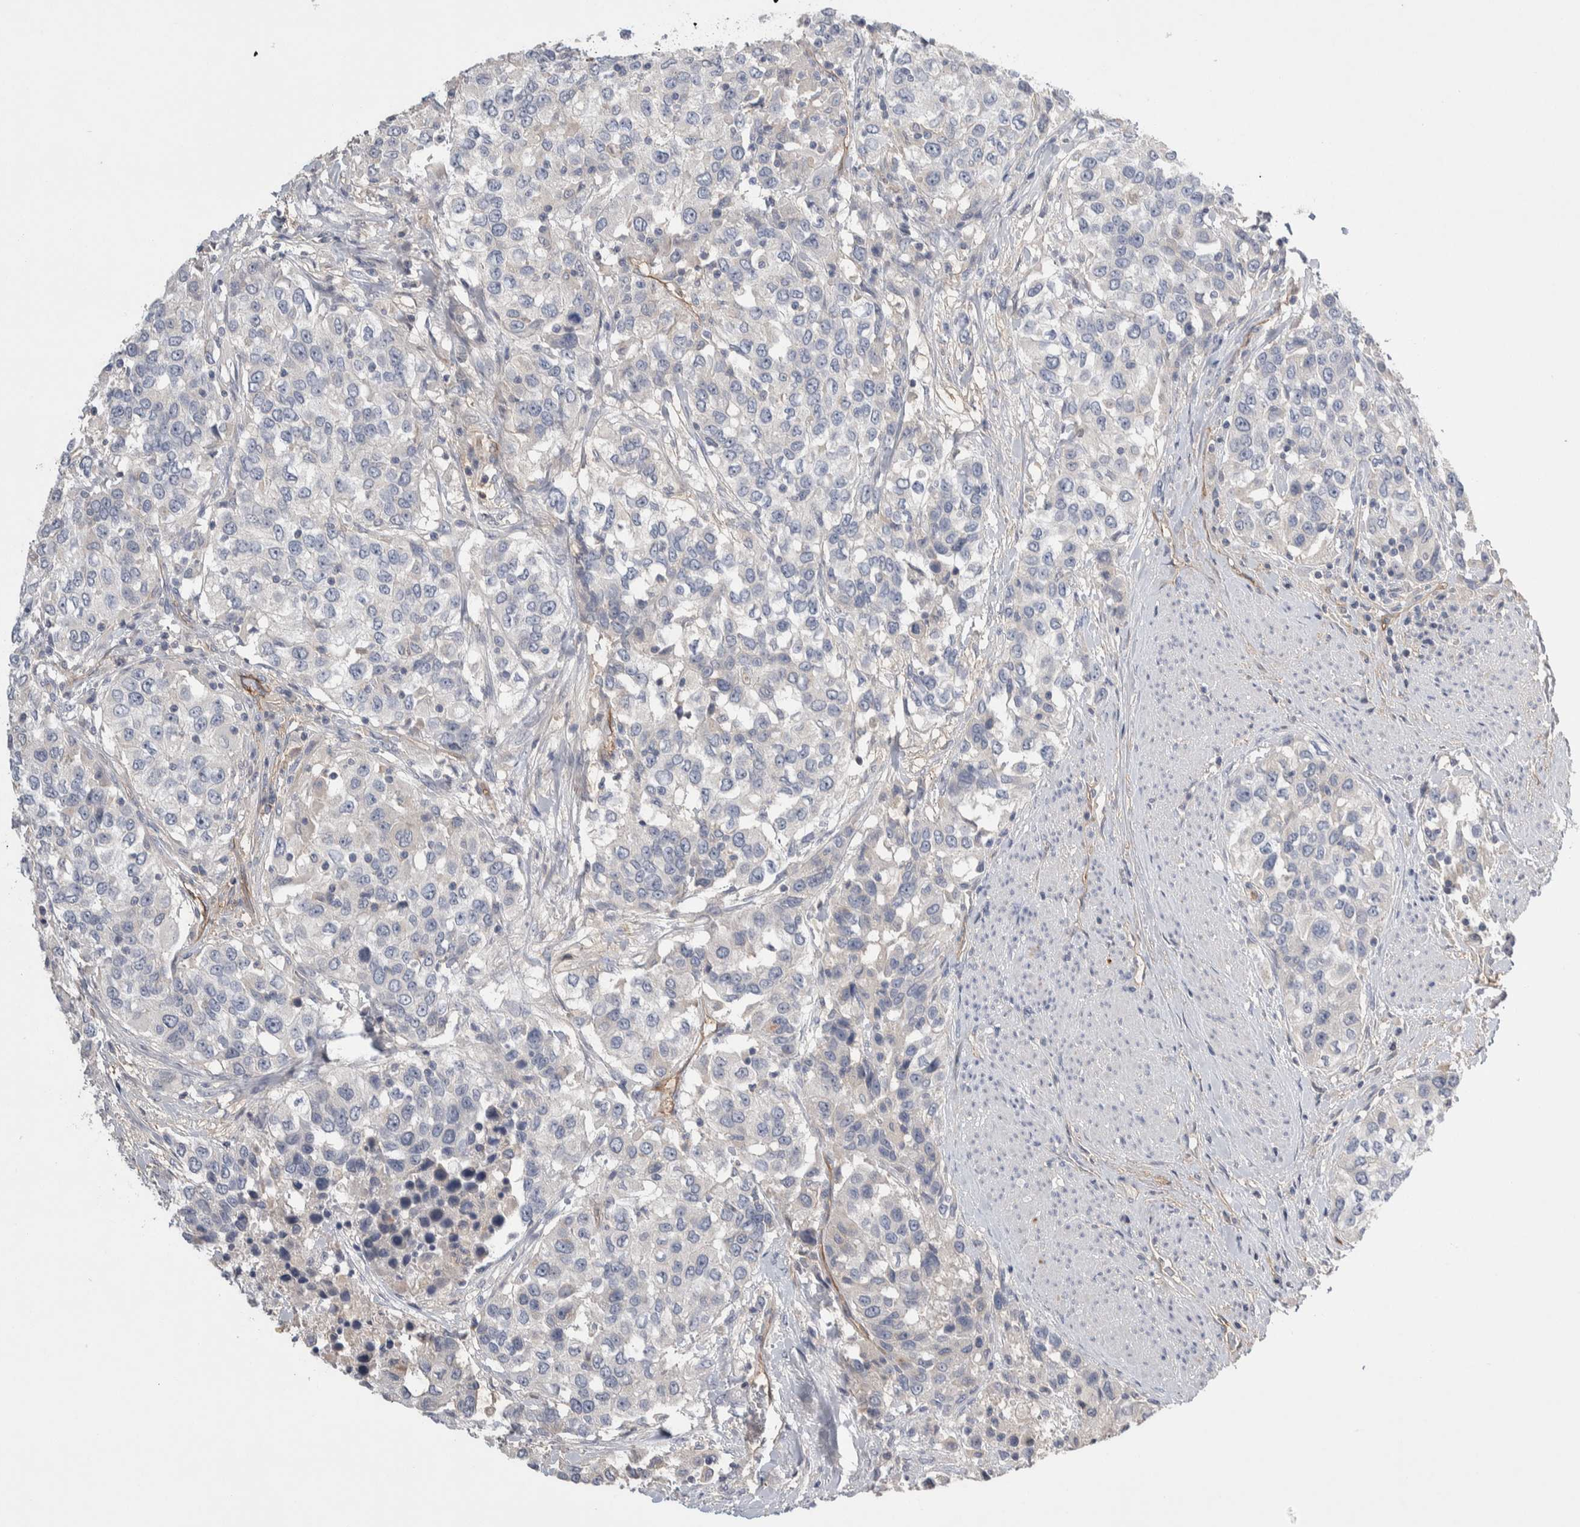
{"staining": {"intensity": "negative", "quantity": "none", "location": "none"}, "tissue": "urothelial cancer", "cell_type": "Tumor cells", "image_type": "cancer", "snomed": [{"axis": "morphology", "description": "Urothelial carcinoma, High grade"}, {"axis": "topography", "description": "Urinary bladder"}], "caption": "Human high-grade urothelial carcinoma stained for a protein using immunohistochemistry (IHC) demonstrates no expression in tumor cells.", "gene": "CEP131", "patient": {"sex": "female", "age": 80}}